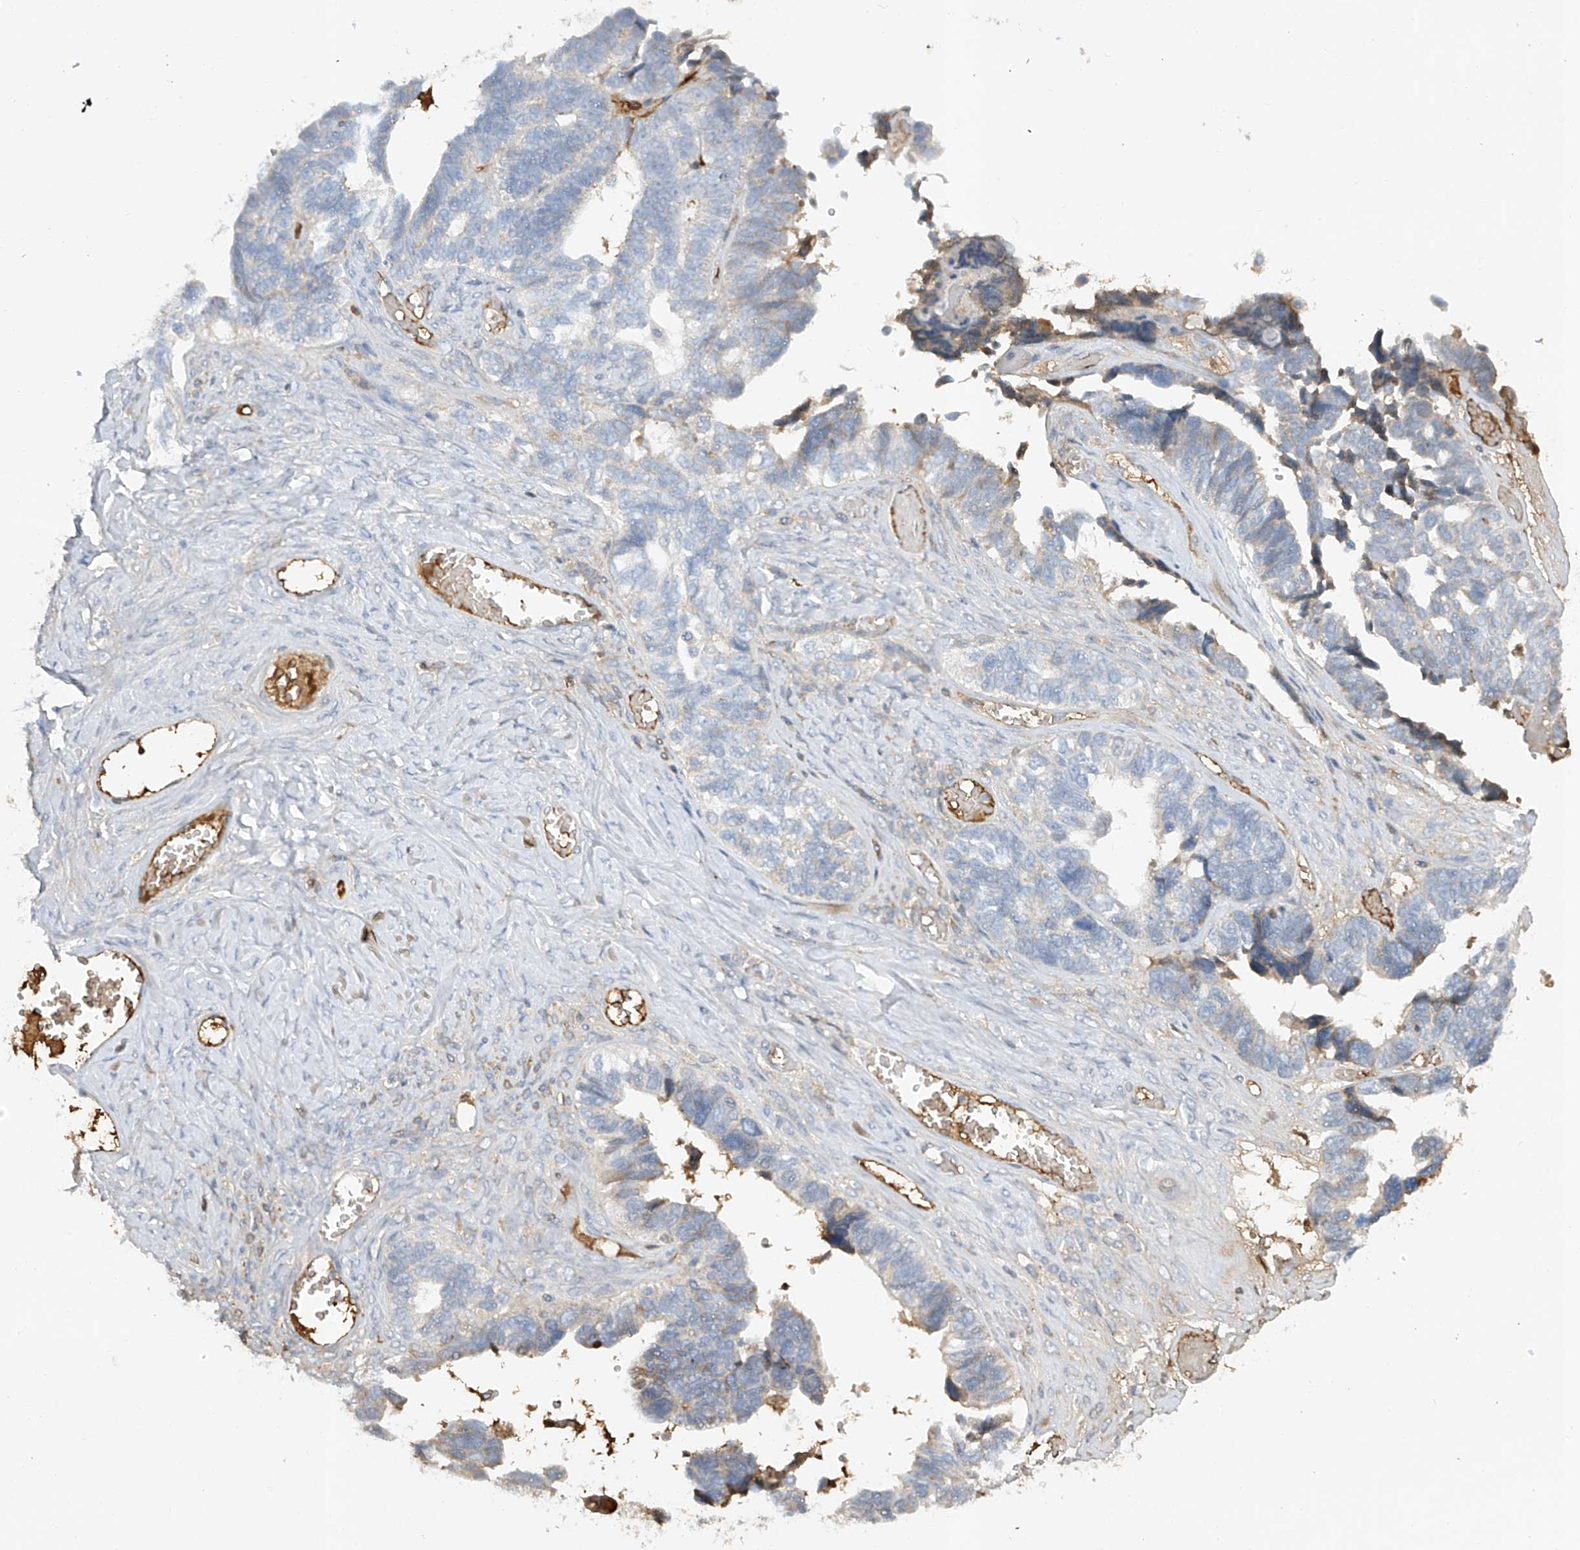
{"staining": {"intensity": "negative", "quantity": "none", "location": "none"}, "tissue": "ovarian cancer", "cell_type": "Tumor cells", "image_type": "cancer", "snomed": [{"axis": "morphology", "description": "Cystadenocarcinoma, serous, NOS"}, {"axis": "topography", "description": "Ovary"}], "caption": "Human serous cystadenocarcinoma (ovarian) stained for a protein using immunohistochemistry exhibits no positivity in tumor cells.", "gene": "HAS3", "patient": {"sex": "female", "age": 79}}